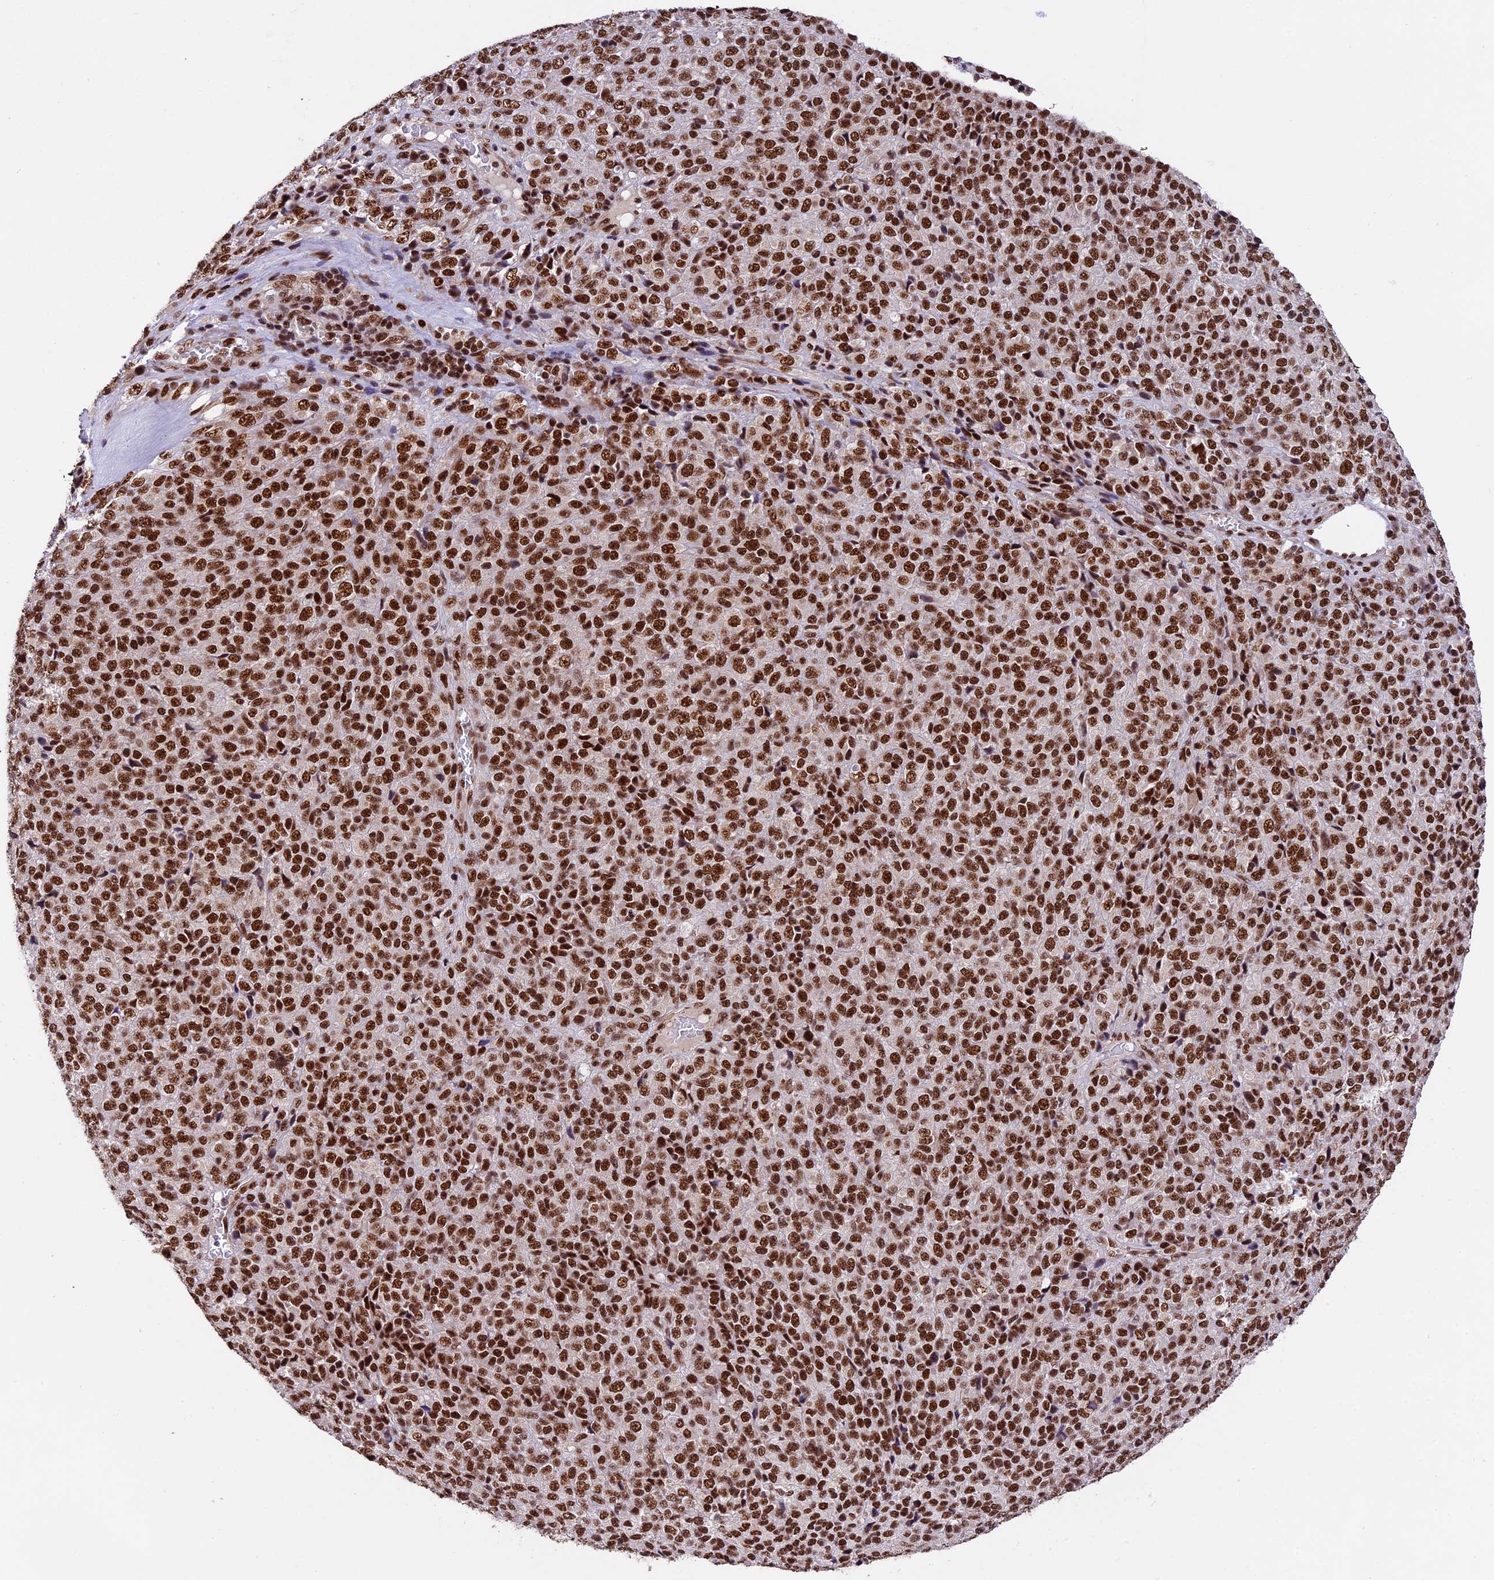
{"staining": {"intensity": "strong", "quantity": ">75%", "location": "nuclear"}, "tissue": "melanoma", "cell_type": "Tumor cells", "image_type": "cancer", "snomed": [{"axis": "morphology", "description": "Malignant melanoma, Metastatic site"}, {"axis": "topography", "description": "Brain"}], "caption": "The image exhibits a brown stain indicating the presence of a protein in the nuclear of tumor cells in melanoma.", "gene": "RAMAC", "patient": {"sex": "female", "age": 56}}